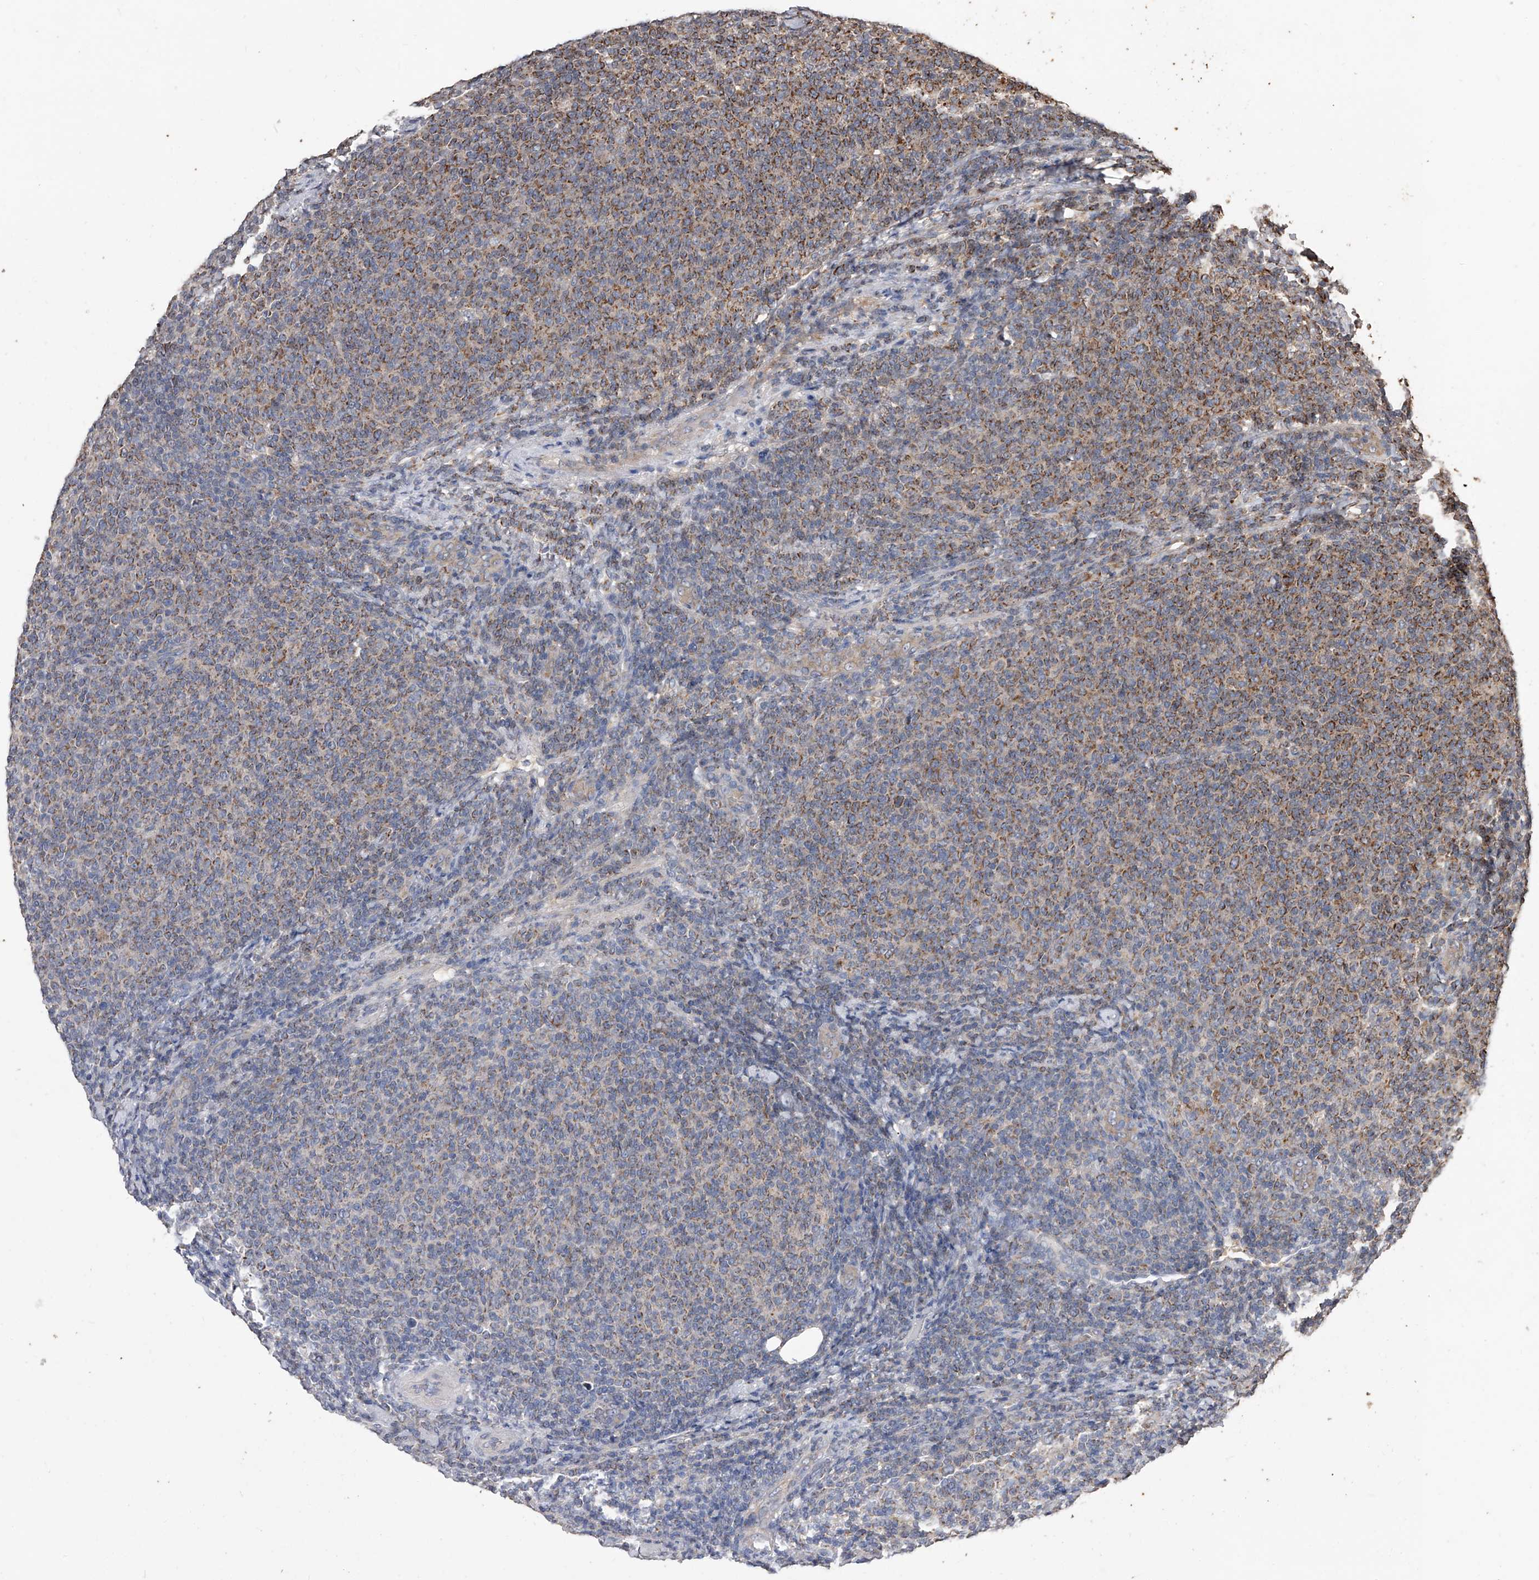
{"staining": {"intensity": "moderate", "quantity": ">75%", "location": "cytoplasmic/membranous"}, "tissue": "lymphoma", "cell_type": "Tumor cells", "image_type": "cancer", "snomed": [{"axis": "morphology", "description": "Malignant lymphoma, non-Hodgkin's type, Low grade"}, {"axis": "topography", "description": "Lymph node"}], "caption": "Low-grade malignant lymphoma, non-Hodgkin's type stained for a protein exhibits moderate cytoplasmic/membranous positivity in tumor cells.", "gene": "LTV1", "patient": {"sex": "male", "age": 66}}